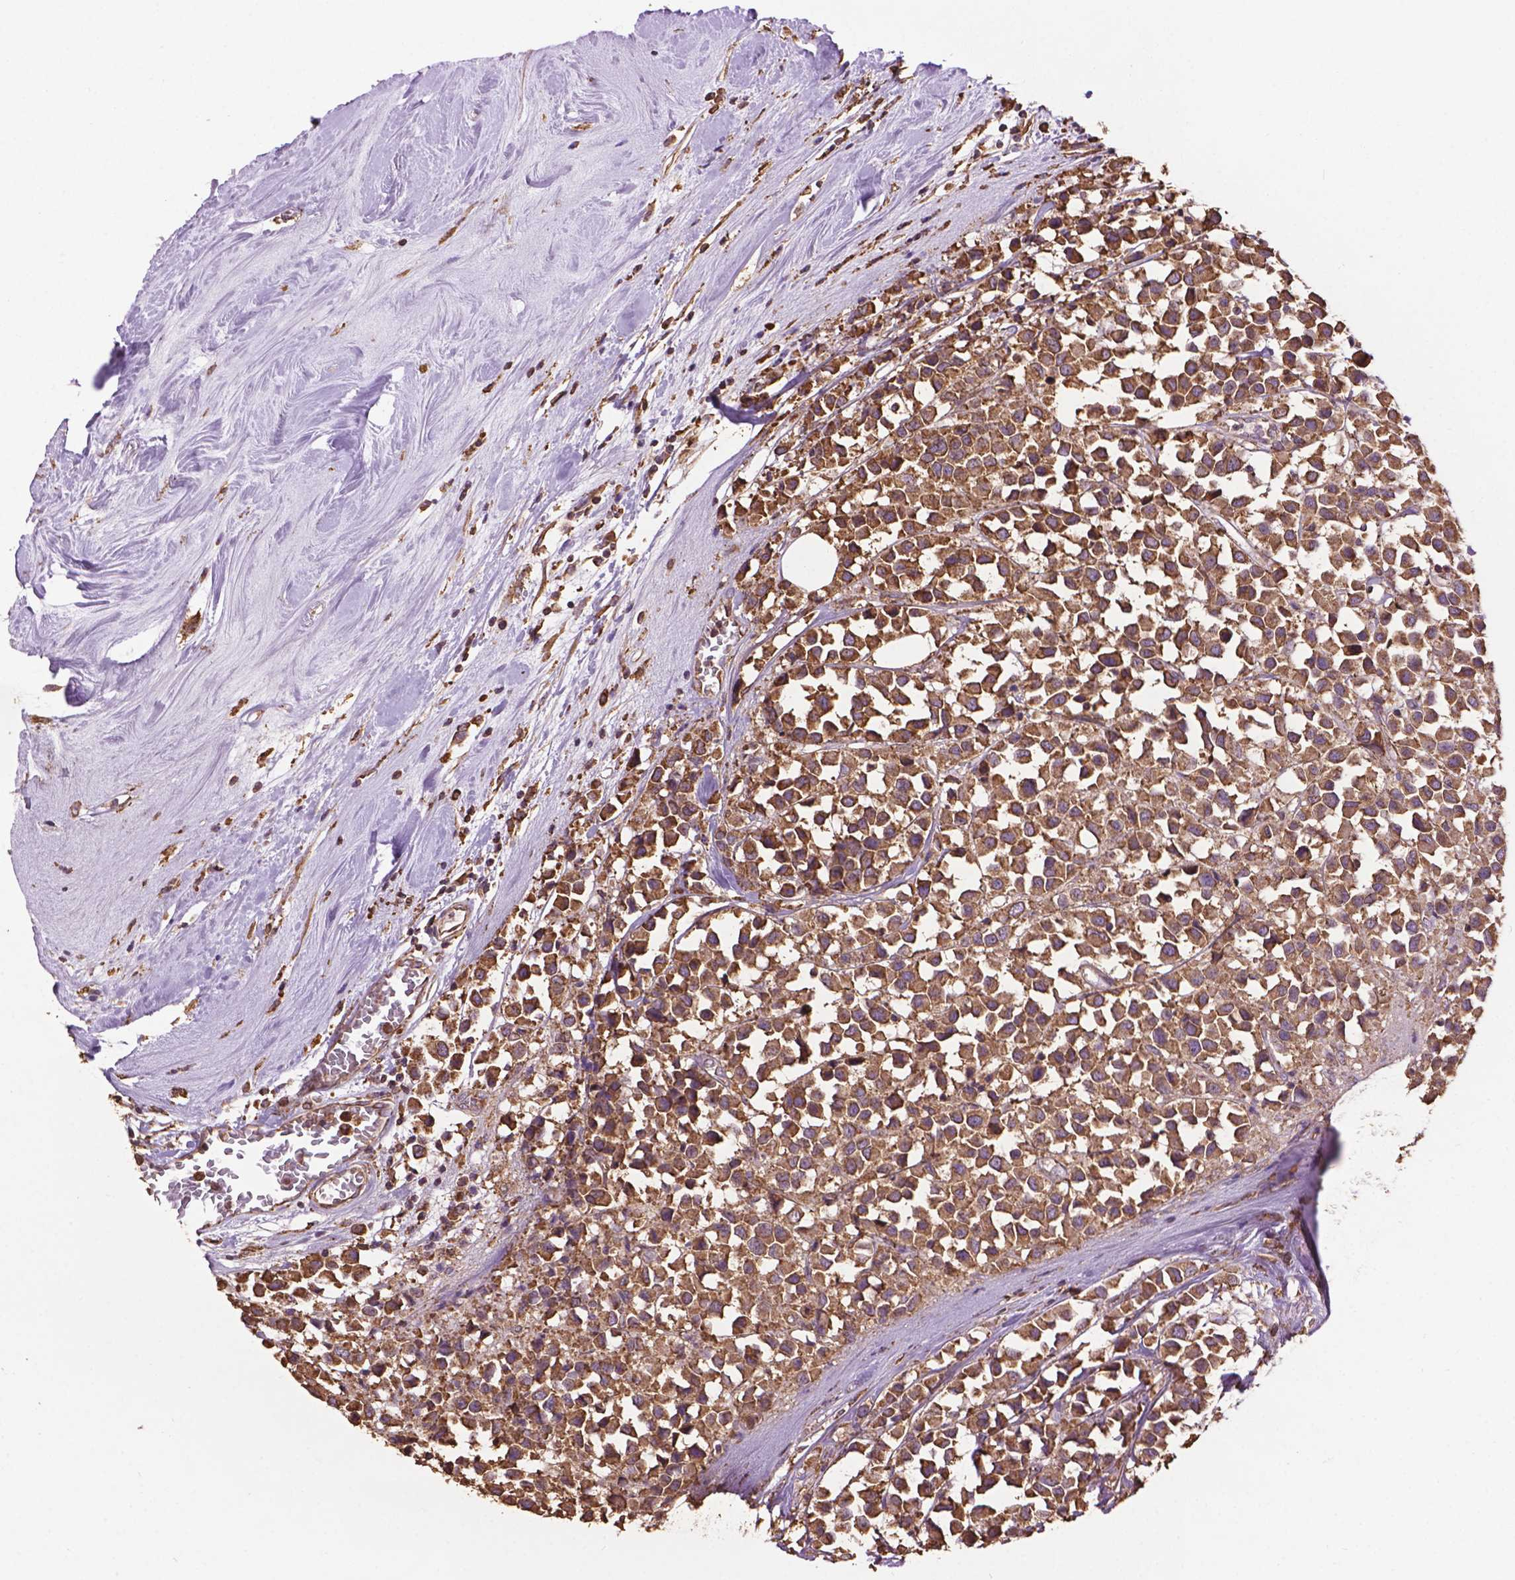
{"staining": {"intensity": "moderate", "quantity": ">75%", "location": "cytoplasmic/membranous"}, "tissue": "breast cancer", "cell_type": "Tumor cells", "image_type": "cancer", "snomed": [{"axis": "morphology", "description": "Duct carcinoma"}, {"axis": "topography", "description": "Breast"}], "caption": "Protein expression by immunohistochemistry exhibits moderate cytoplasmic/membranous staining in approximately >75% of tumor cells in breast cancer. (Brightfield microscopy of DAB IHC at high magnification).", "gene": "PPP2R5E", "patient": {"sex": "female", "age": 61}}